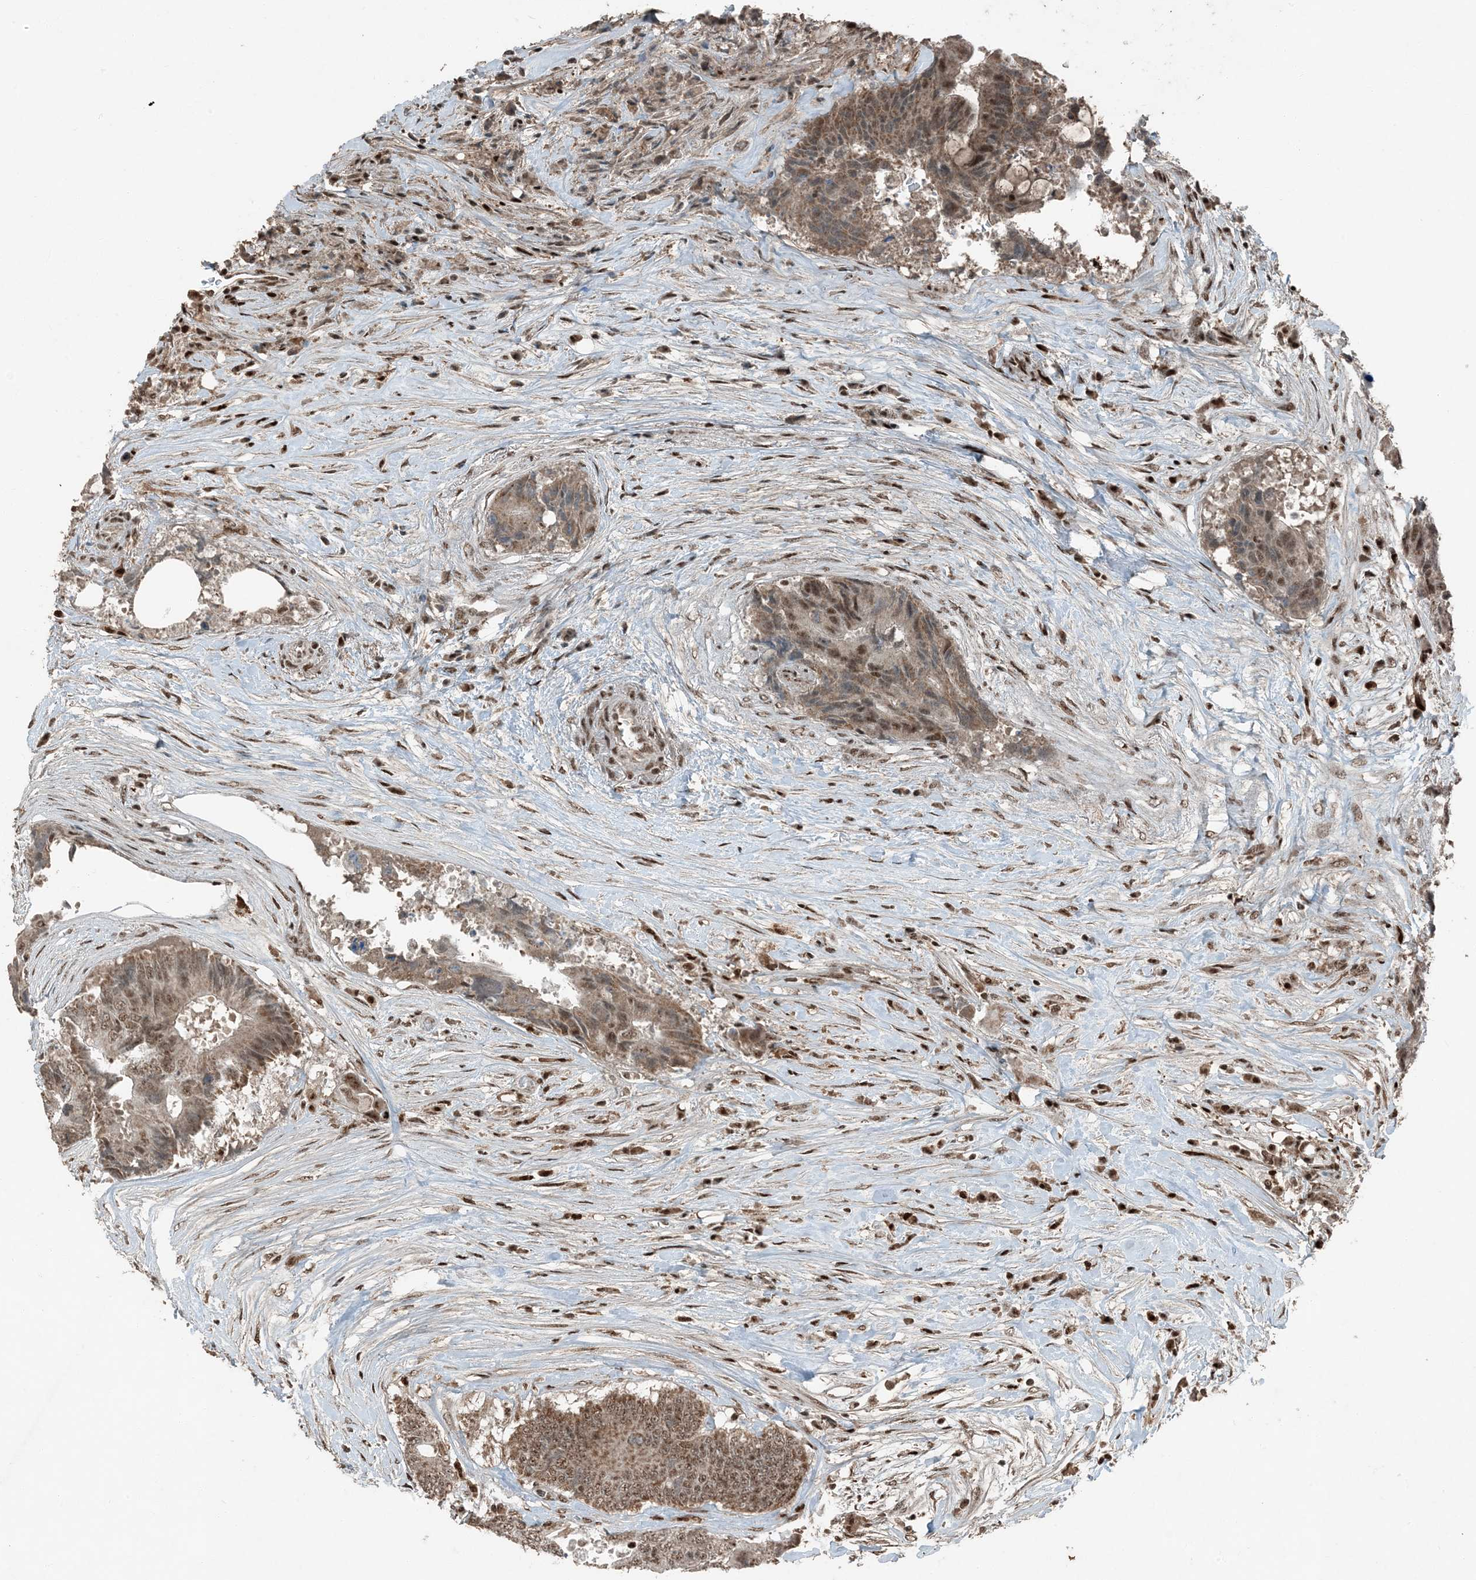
{"staining": {"intensity": "moderate", "quantity": ">75%", "location": "cytoplasmic/membranous,nuclear"}, "tissue": "colorectal cancer", "cell_type": "Tumor cells", "image_type": "cancer", "snomed": [{"axis": "morphology", "description": "Adenocarcinoma, NOS"}, {"axis": "topography", "description": "Colon"}], "caption": "DAB immunohistochemical staining of colorectal cancer (adenocarcinoma) demonstrates moderate cytoplasmic/membranous and nuclear protein staining in approximately >75% of tumor cells. (brown staining indicates protein expression, while blue staining denotes nuclei).", "gene": "TADA2B", "patient": {"sex": "male", "age": 71}}